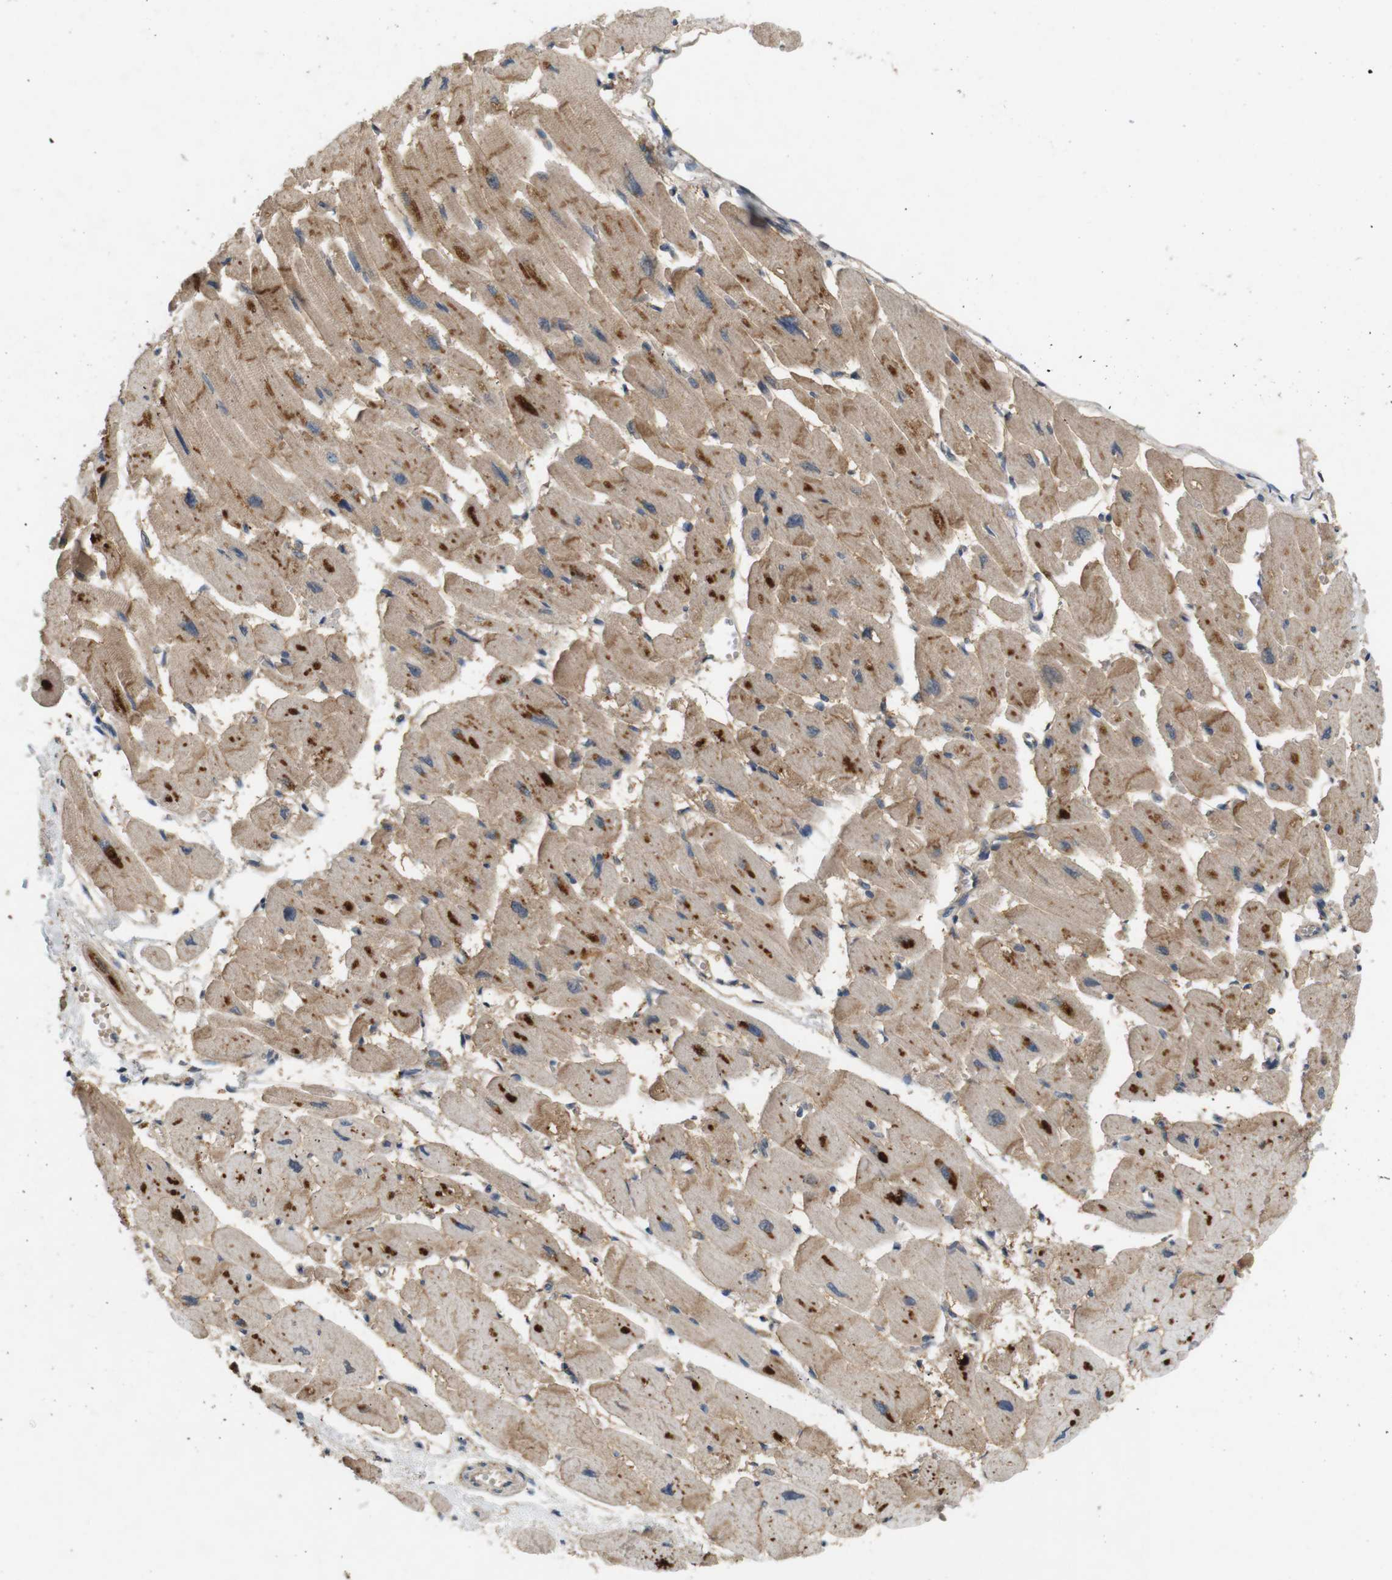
{"staining": {"intensity": "strong", "quantity": "25%-75%", "location": "cytoplasmic/membranous"}, "tissue": "heart muscle", "cell_type": "Cardiomyocytes", "image_type": "normal", "snomed": [{"axis": "morphology", "description": "Normal tissue, NOS"}, {"axis": "topography", "description": "Heart"}], "caption": "There is high levels of strong cytoplasmic/membranous expression in cardiomyocytes of unremarkable heart muscle, as demonstrated by immunohistochemical staining (brown color).", "gene": "PVR", "patient": {"sex": "female", "age": 54}}